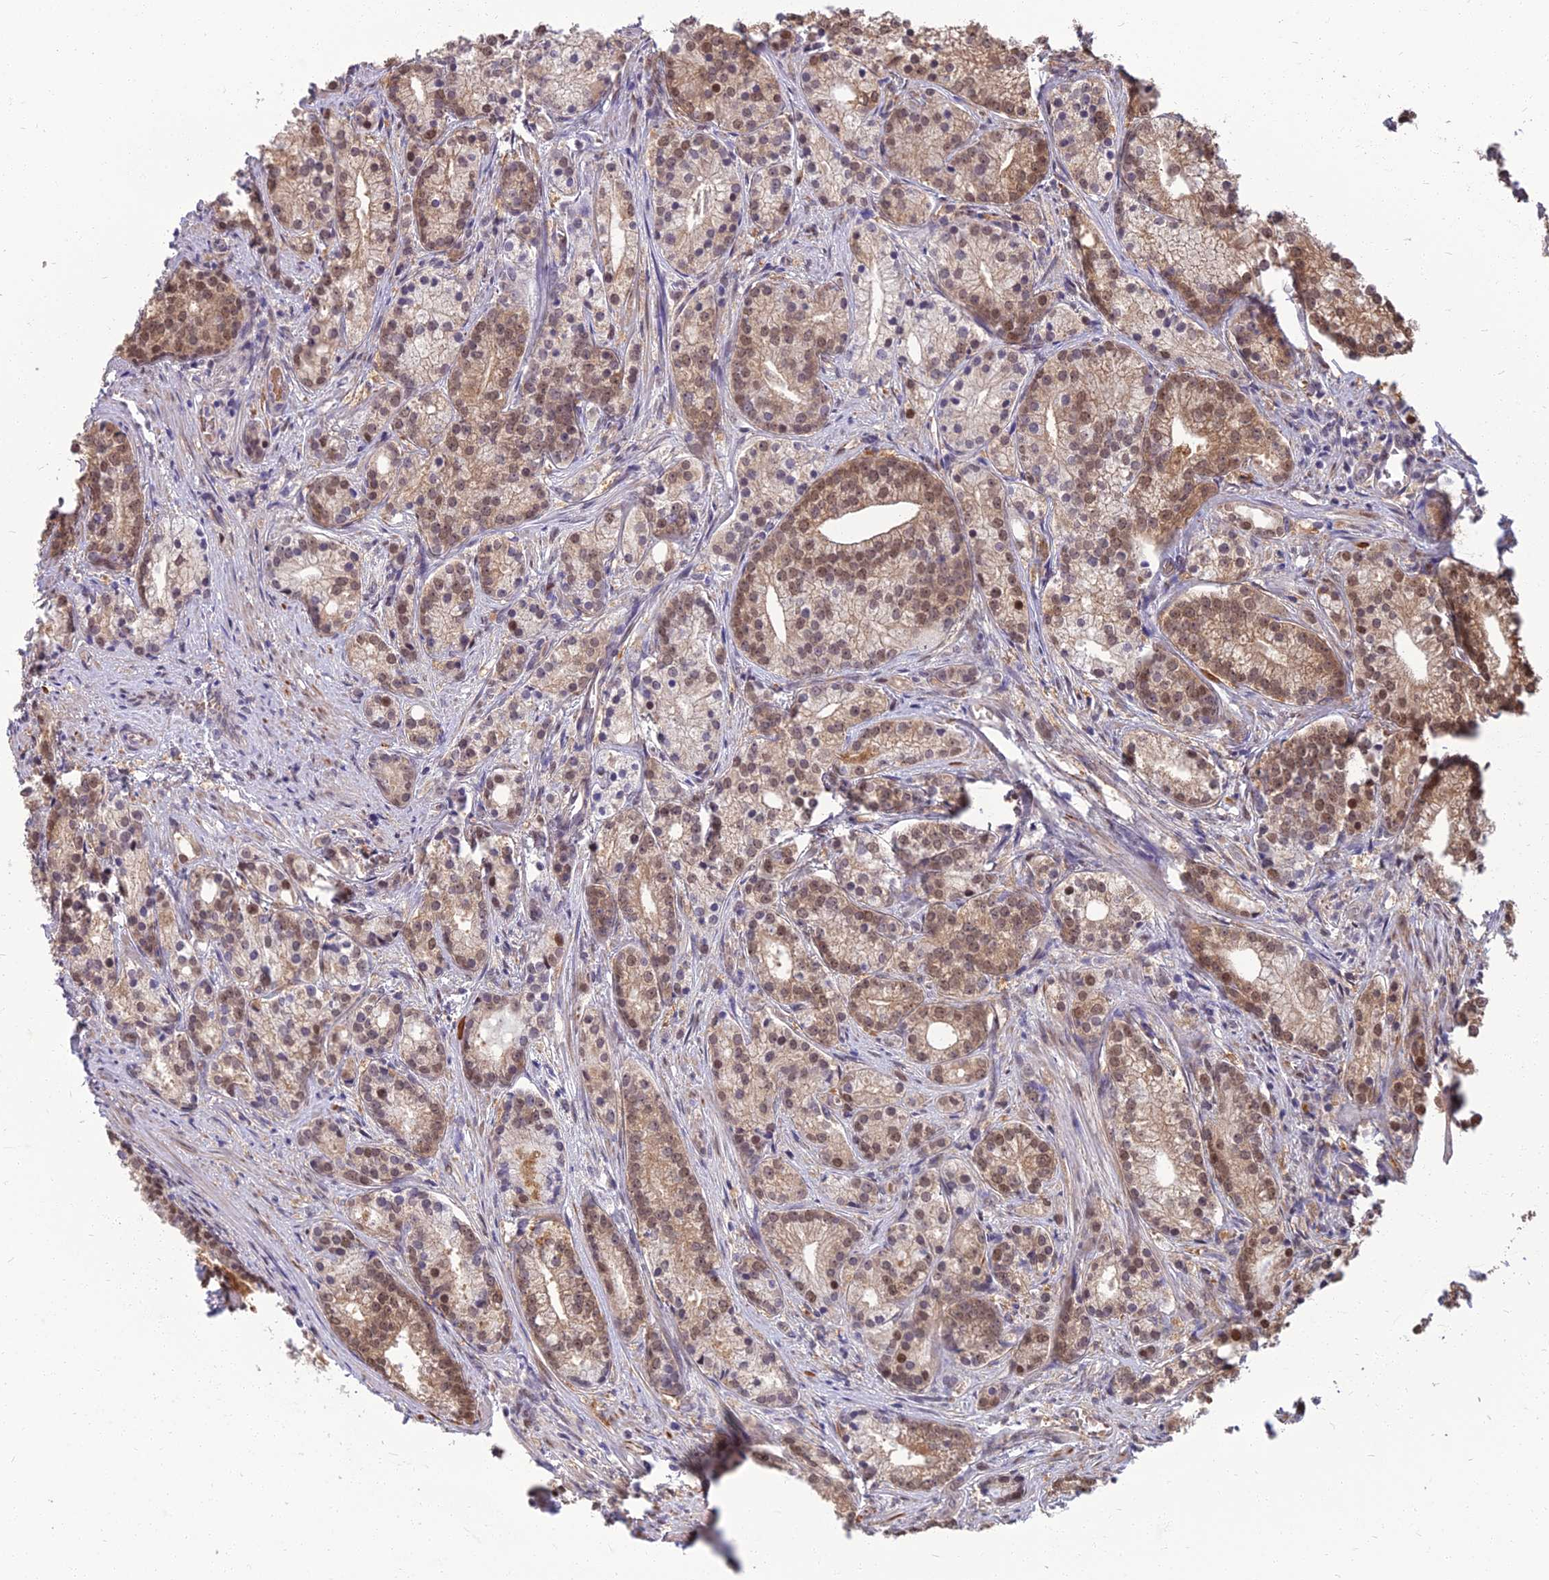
{"staining": {"intensity": "moderate", "quantity": ">75%", "location": "cytoplasmic/membranous,nuclear"}, "tissue": "prostate cancer", "cell_type": "Tumor cells", "image_type": "cancer", "snomed": [{"axis": "morphology", "description": "Adenocarcinoma, Low grade"}, {"axis": "topography", "description": "Prostate"}], "caption": "Protein expression analysis of human prostate adenocarcinoma (low-grade) reveals moderate cytoplasmic/membranous and nuclear staining in about >75% of tumor cells. (Stains: DAB (3,3'-diaminobenzidine) in brown, nuclei in blue, Microscopy: brightfield microscopy at high magnification).", "gene": "NR4A3", "patient": {"sex": "male", "age": 71}}